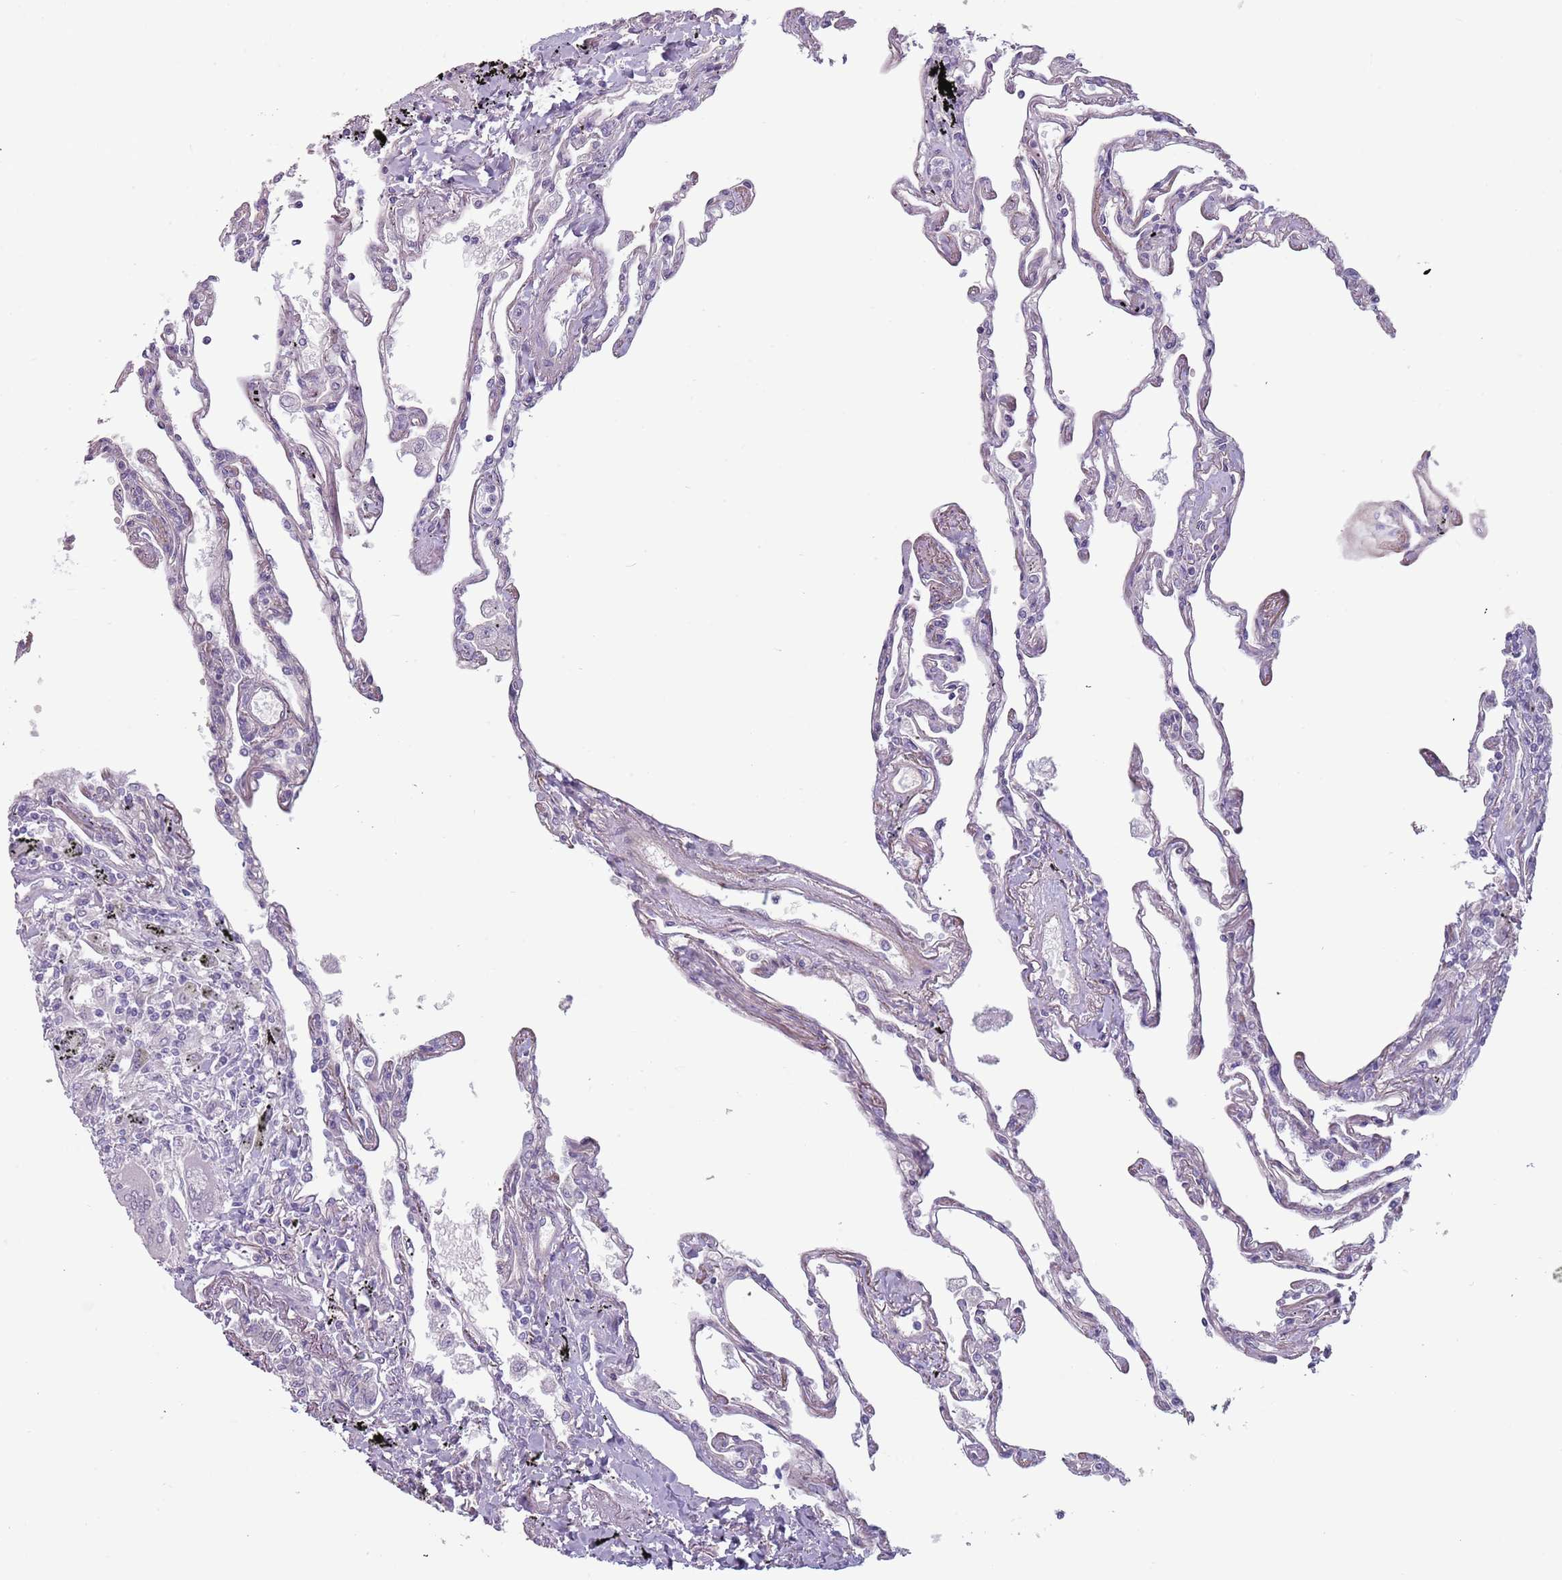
{"staining": {"intensity": "negative", "quantity": "none", "location": "none"}, "tissue": "lung", "cell_type": "Alveolar cells", "image_type": "normal", "snomed": [{"axis": "morphology", "description": "Normal tissue, NOS"}, {"axis": "topography", "description": "Lung"}], "caption": "A high-resolution histopathology image shows IHC staining of unremarkable lung, which reveals no significant staining in alveolar cells.", "gene": "RFX2", "patient": {"sex": "female", "age": 67}}